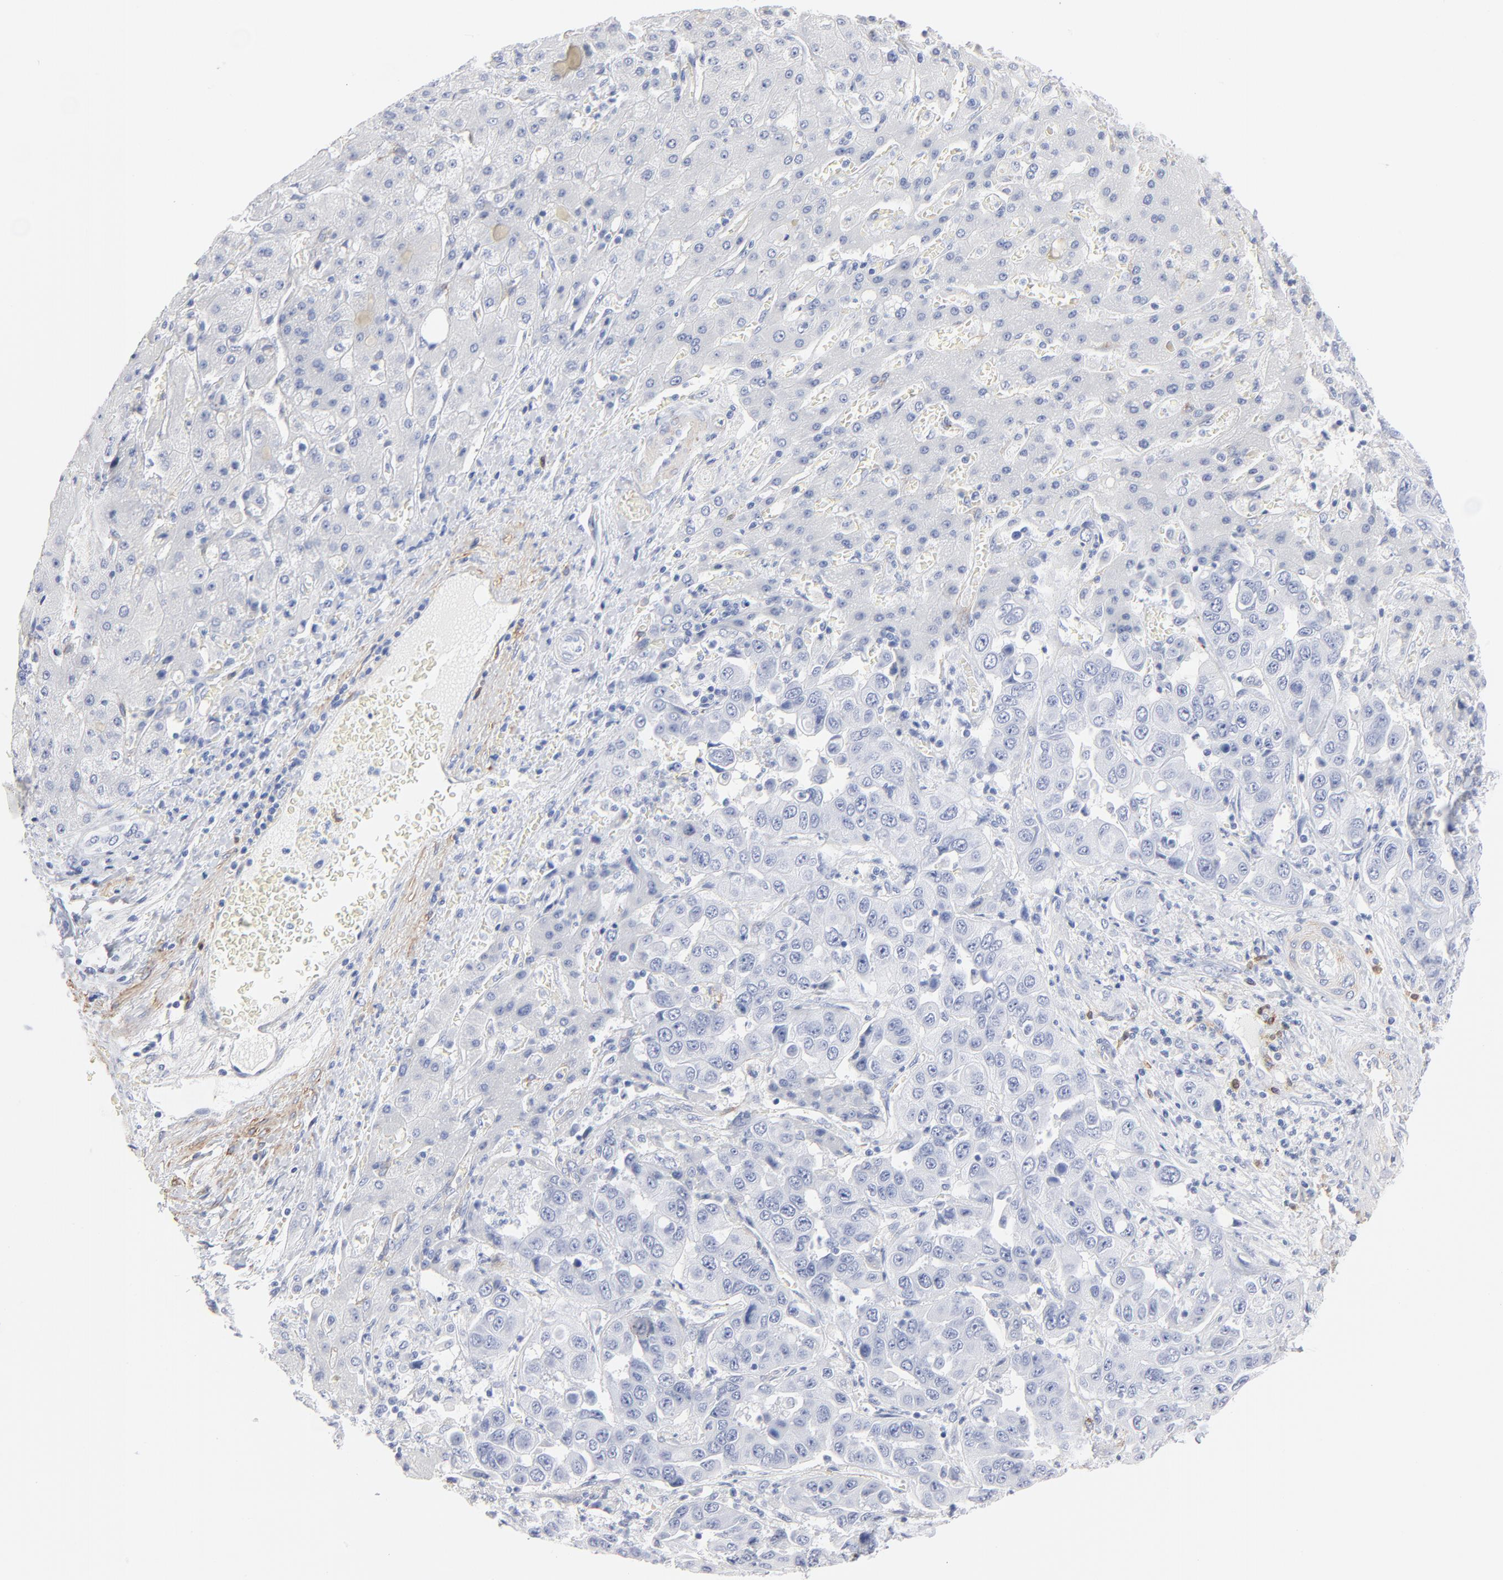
{"staining": {"intensity": "negative", "quantity": "none", "location": "none"}, "tissue": "liver cancer", "cell_type": "Tumor cells", "image_type": "cancer", "snomed": [{"axis": "morphology", "description": "Cholangiocarcinoma"}, {"axis": "topography", "description": "Liver"}], "caption": "Immunohistochemistry histopathology image of neoplastic tissue: human liver cholangiocarcinoma stained with DAB (3,3'-diaminobenzidine) reveals no significant protein positivity in tumor cells. Brightfield microscopy of immunohistochemistry stained with DAB (brown) and hematoxylin (blue), captured at high magnification.", "gene": "AGTR1", "patient": {"sex": "female", "age": 52}}